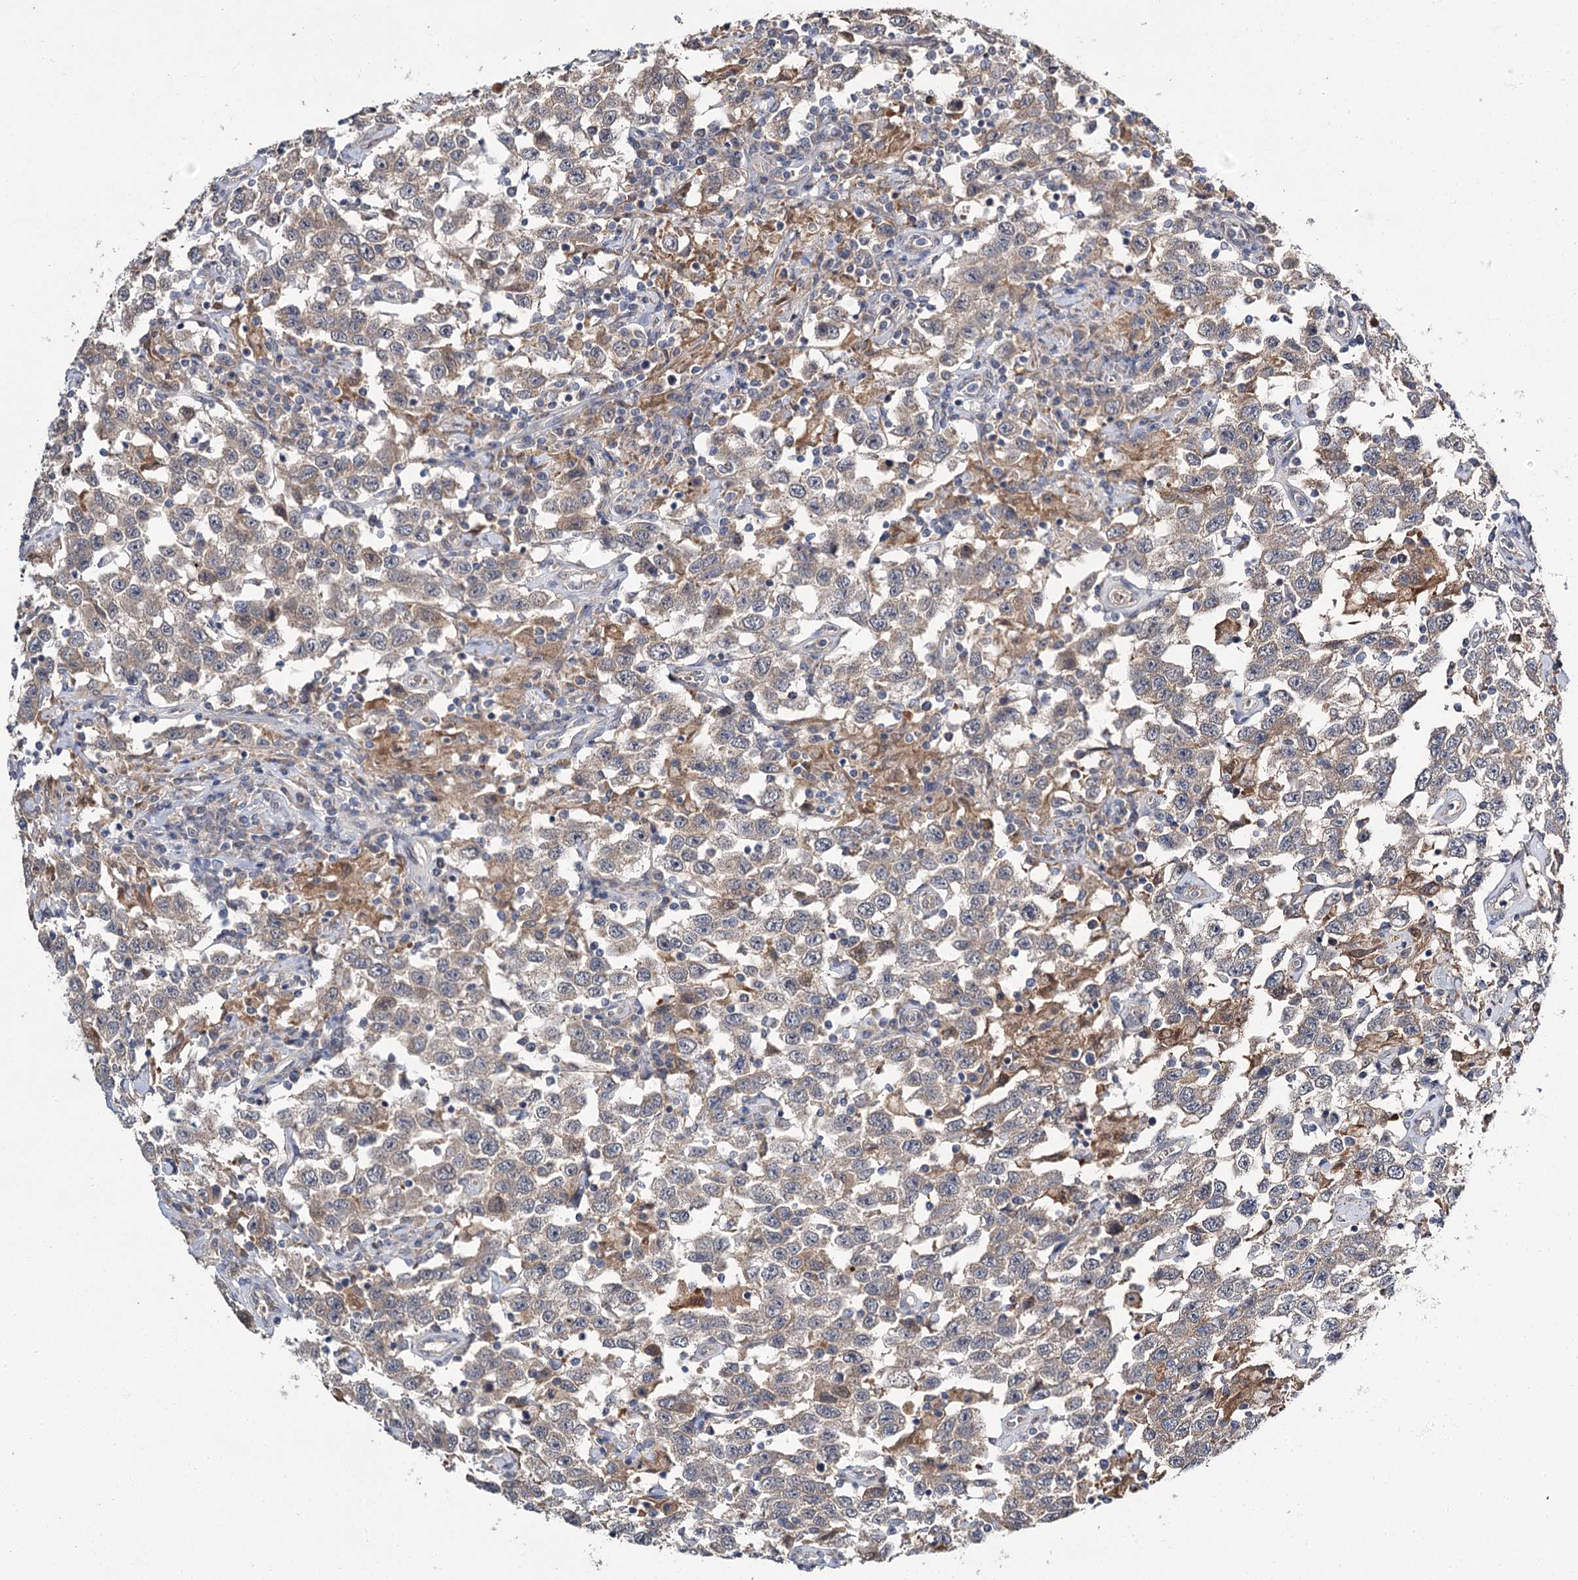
{"staining": {"intensity": "negative", "quantity": "none", "location": "none"}, "tissue": "testis cancer", "cell_type": "Tumor cells", "image_type": "cancer", "snomed": [{"axis": "morphology", "description": "Seminoma, NOS"}, {"axis": "topography", "description": "Testis"}], "caption": "Immunohistochemistry of human testis cancer (seminoma) reveals no expression in tumor cells.", "gene": "MFN1", "patient": {"sex": "male", "age": 41}}